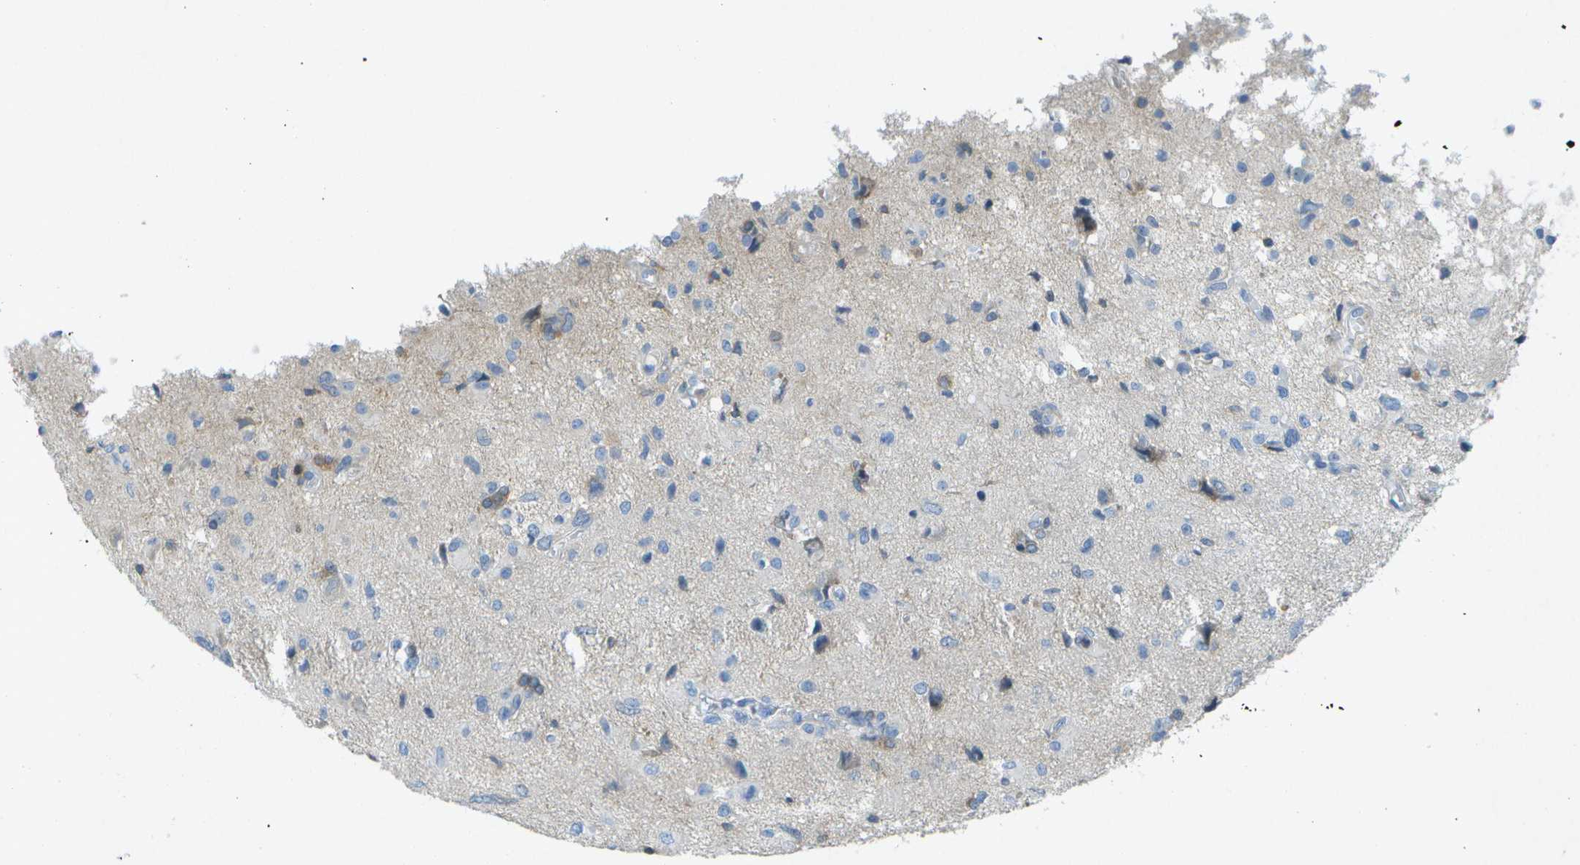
{"staining": {"intensity": "negative", "quantity": "none", "location": "none"}, "tissue": "glioma", "cell_type": "Tumor cells", "image_type": "cancer", "snomed": [{"axis": "morphology", "description": "Glioma, malignant, High grade"}, {"axis": "topography", "description": "Brain"}], "caption": "The image exhibits no staining of tumor cells in malignant glioma (high-grade). (Immunohistochemistry, brightfield microscopy, high magnification).", "gene": "WNK2", "patient": {"sex": "female", "age": 59}}